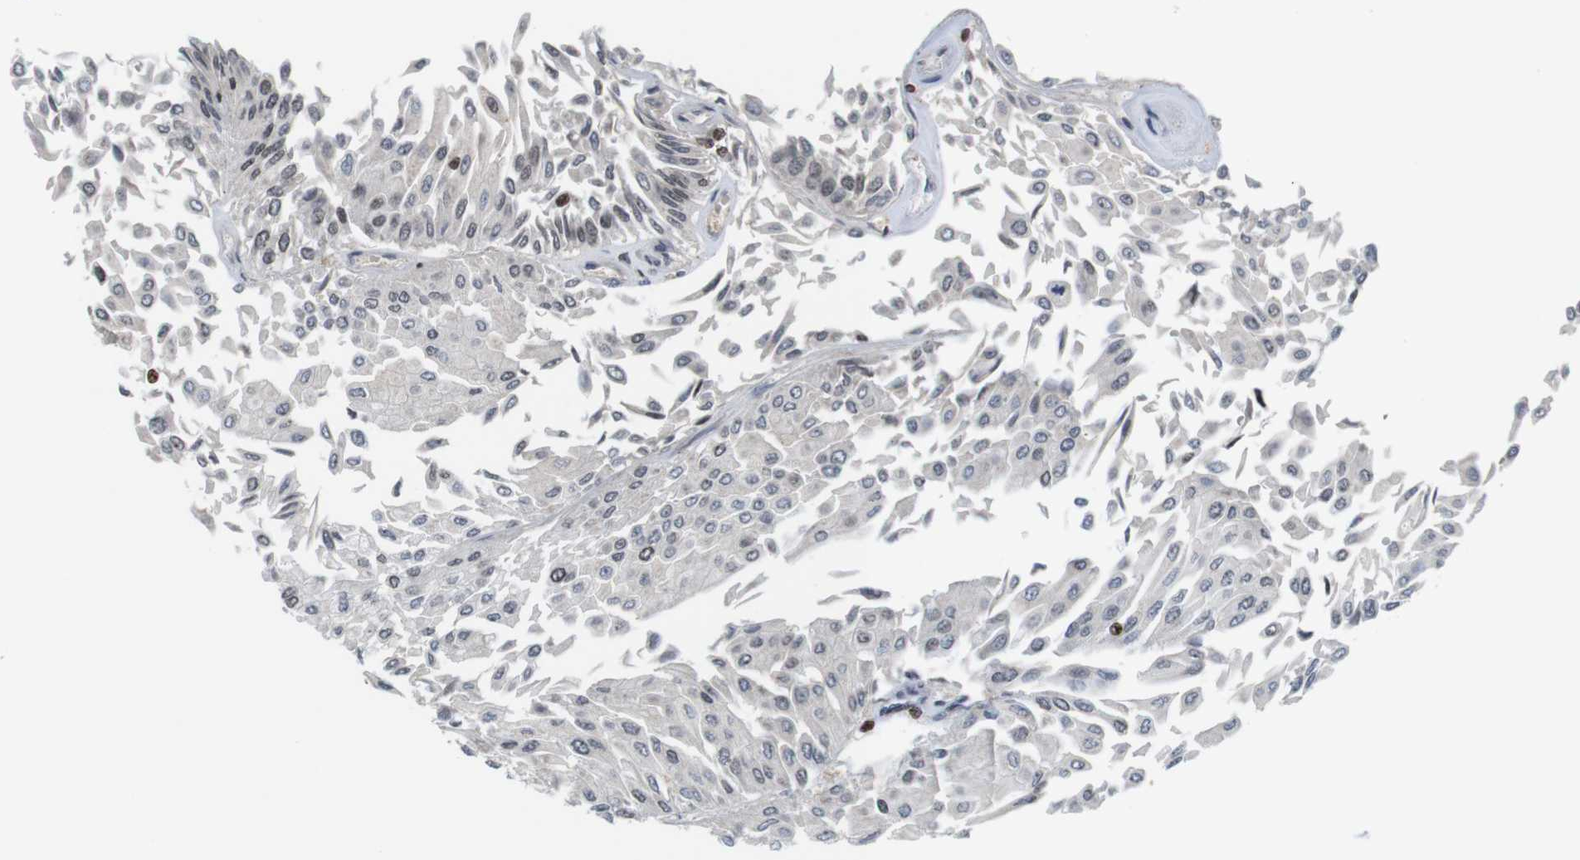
{"staining": {"intensity": "moderate", "quantity": "<25%", "location": "nuclear"}, "tissue": "urothelial cancer", "cell_type": "Tumor cells", "image_type": "cancer", "snomed": [{"axis": "morphology", "description": "Urothelial carcinoma, Low grade"}, {"axis": "topography", "description": "Urinary bladder"}], "caption": "A brown stain labels moderate nuclear expression of a protein in human urothelial carcinoma (low-grade) tumor cells.", "gene": "MBD1", "patient": {"sex": "male", "age": 67}}